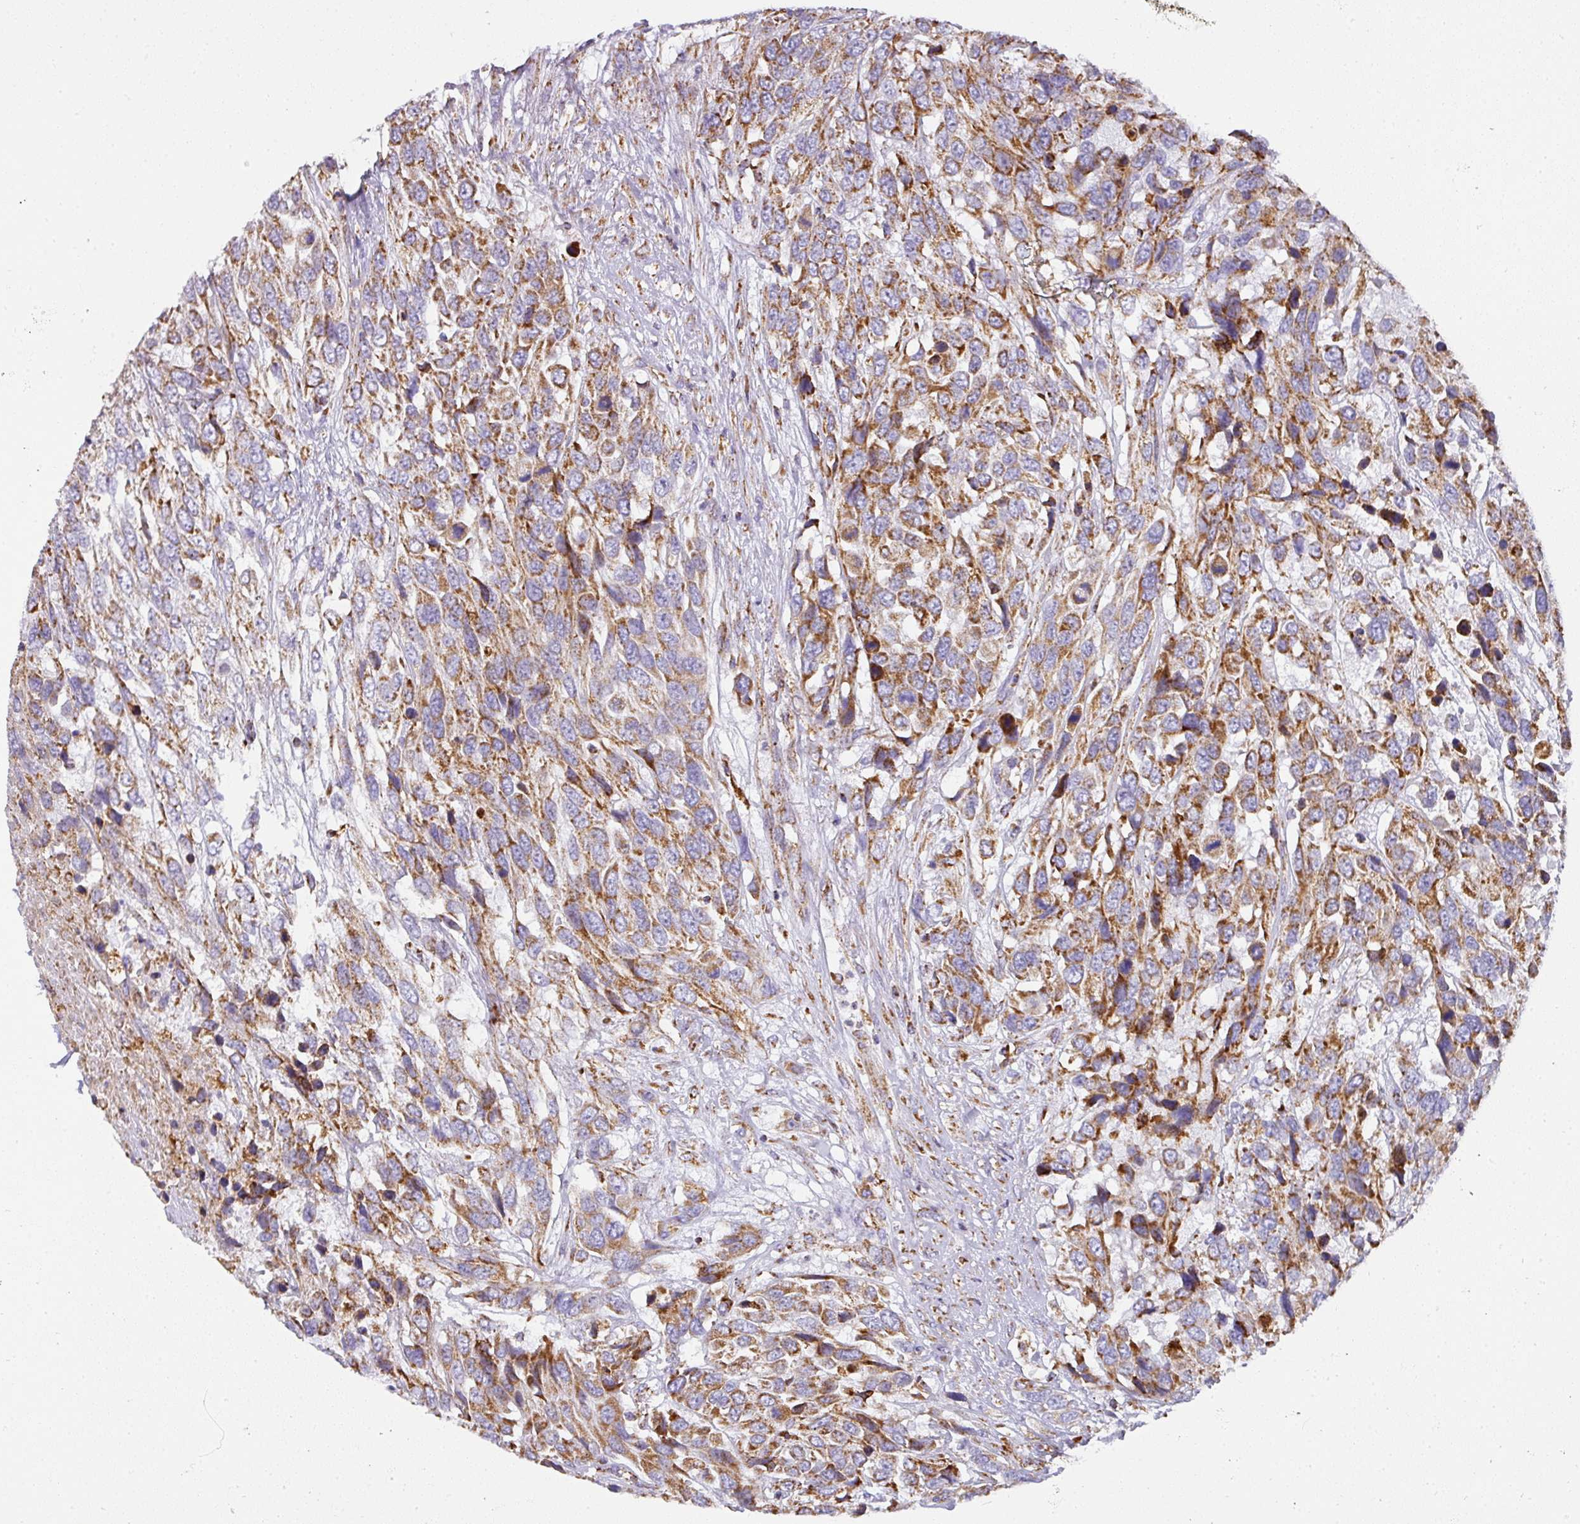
{"staining": {"intensity": "moderate", "quantity": ">75%", "location": "cytoplasmic/membranous"}, "tissue": "urothelial cancer", "cell_type": "Tumor cells", "image_type": "cancer", "snomed": [{"axis": "morphology", "description": "Urothelial carcinoma, High grade"}, {"axis": "topography", "description": "Urinary bladder"}], "caption": "Protein staining of urothelial cancer tissue reveals moderate cytoplasmic/membranous positivity in approximately >75% of tumor cells. (IHC, brightfield microscopy, high magnification).", "gene": "UQCRFS1", "patient": {"sex": "female", "age": 70}}